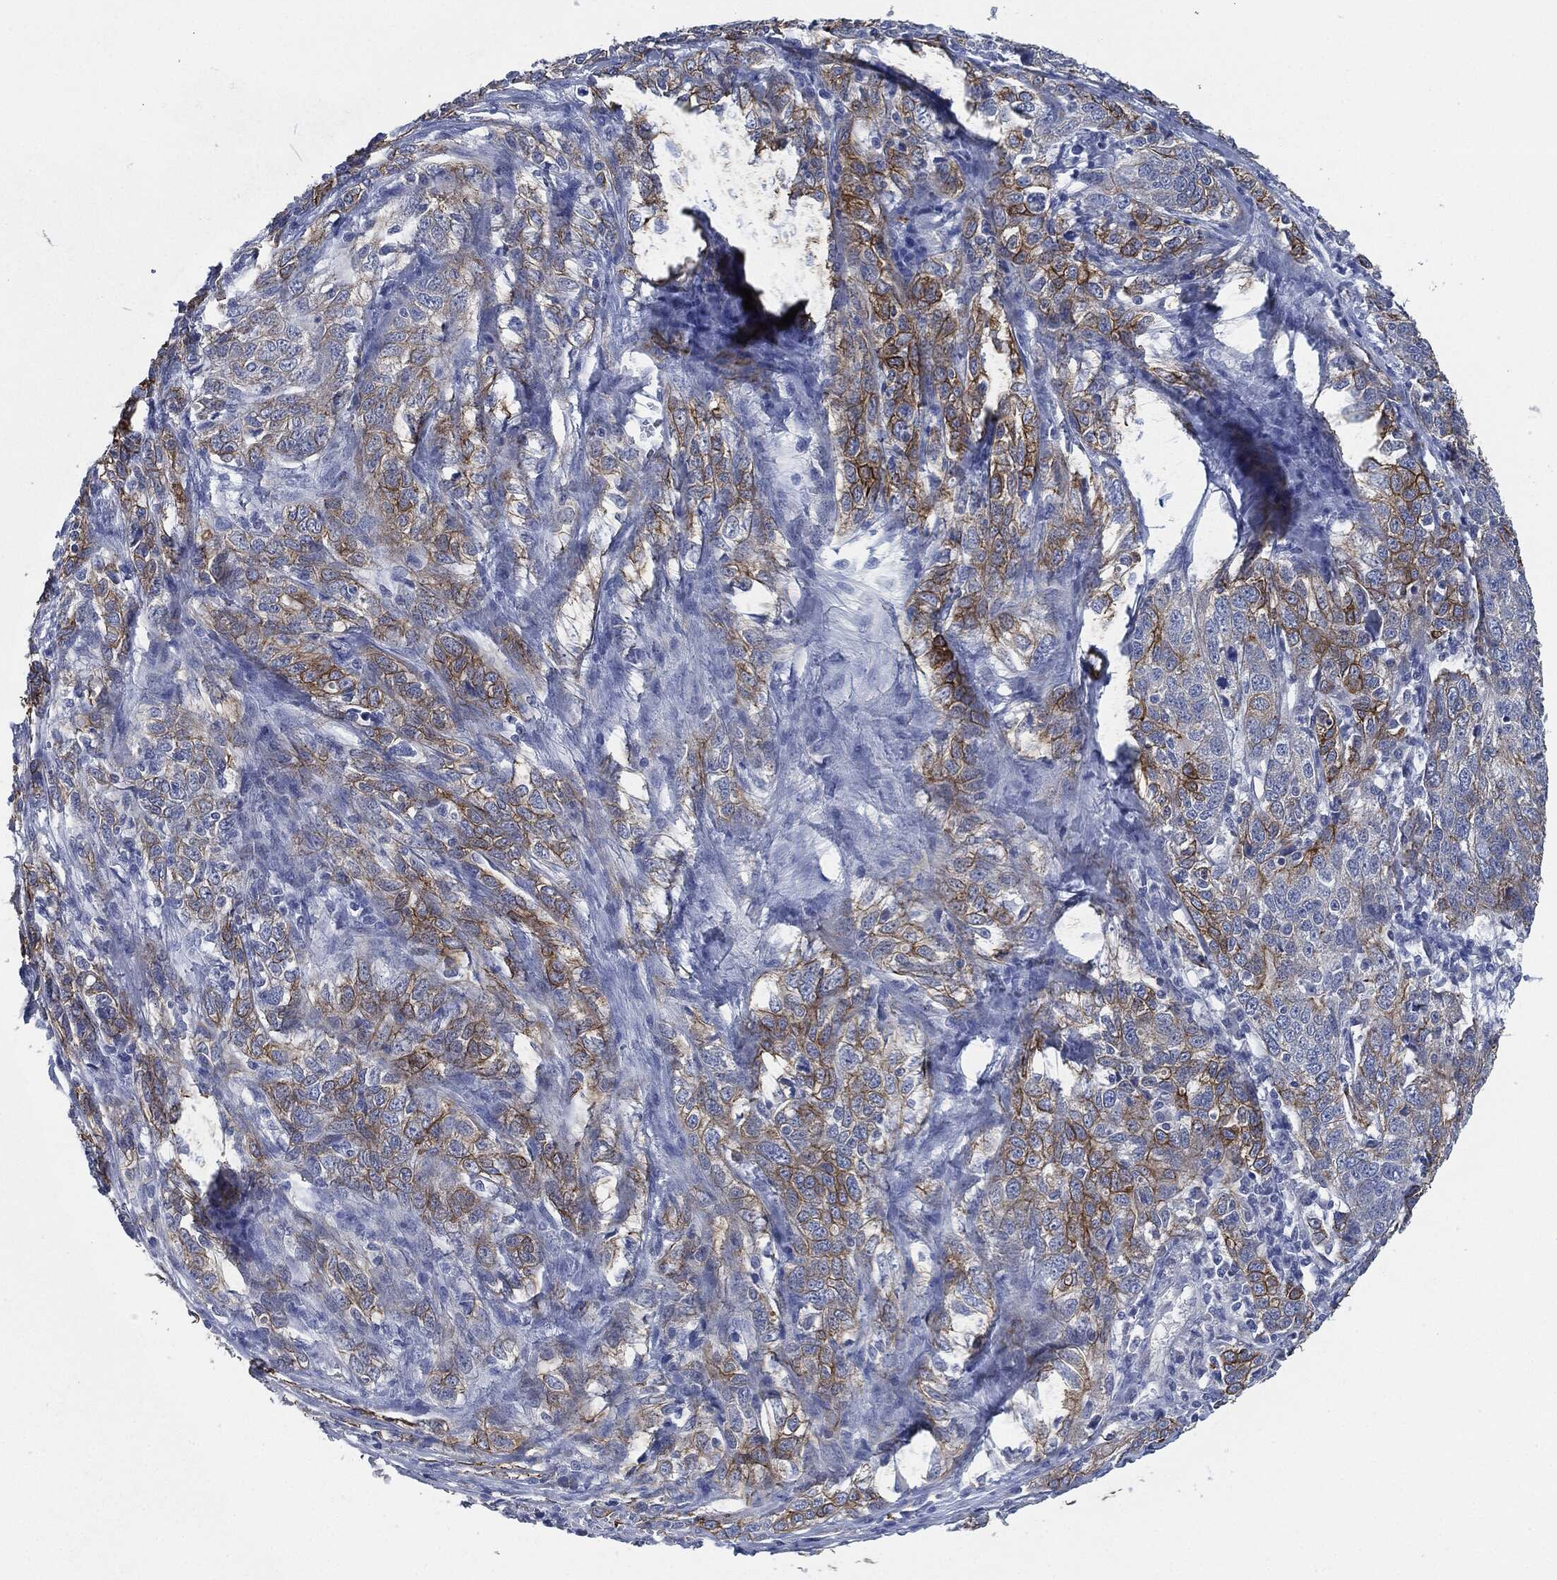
{"staining": {"intensity": "moderate", "quantity": "25%-75%", "location": "cytoplasmic/membranous"}, "tissue": "ovarian cancer", "cell_type": "Tumor cells", "image_type": "cancer", "snomed": [{"axis": "morphology", "description": "Cystadenocarcinoma, serous, NOS"}, {"axis": "topography", "description": "Ovary"}], "caption": "Moderate cytoplasmic/membranous expression for a protein is identified in about 25%-75% of tumor cells of serous cystadenocarcinoma (ovarian) using immunohistochemistry.", "gene": "SHROOM2", "patient": {"sex": "female", "age": 71}}